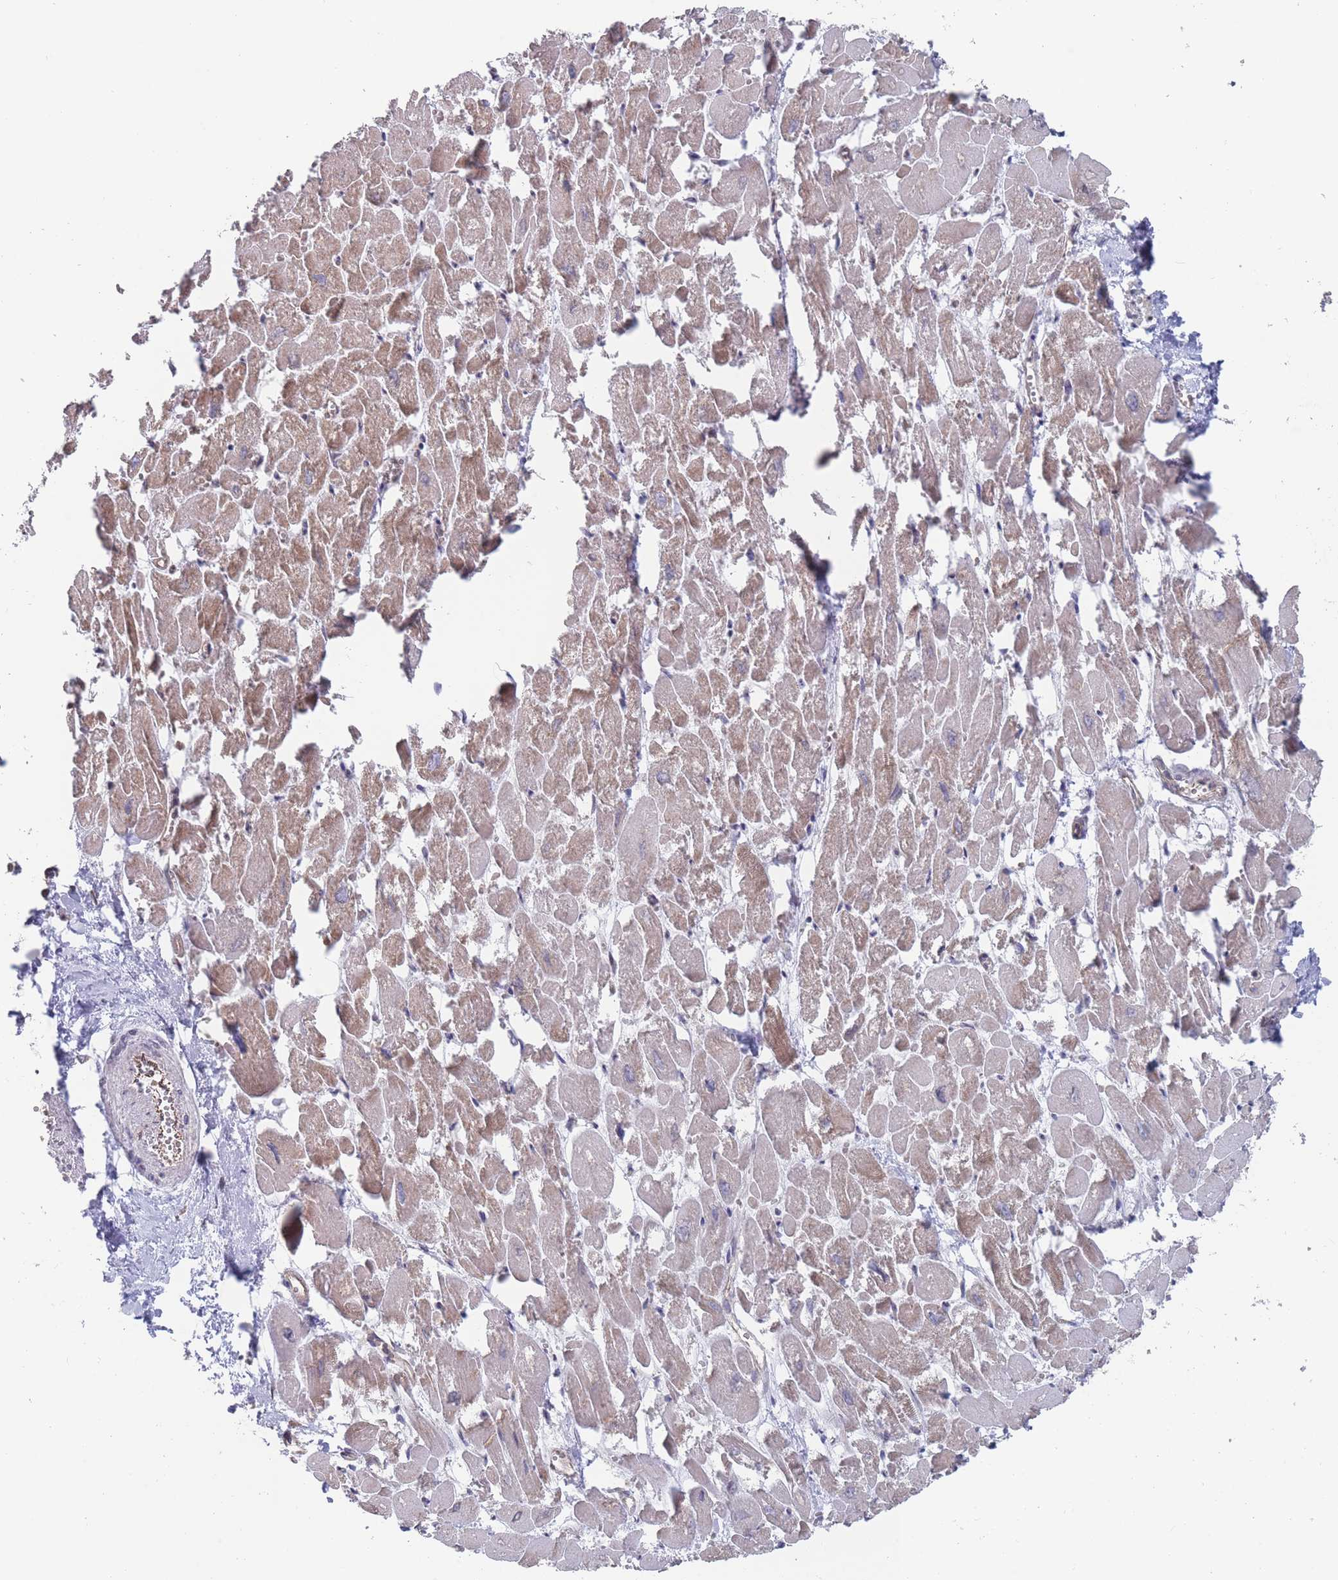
{"staining": {"intensity": "weak", "quantity": "25%-75%", "location": "cytoplasmic/membranous"}, "tissue": "heart muscle", "cell_type": "Cardiomyocytes", "image_type": "normal", "snomed": [{"axis": "morphology", "description": "Normal tissue, NOS"}, {"axis": "topography", "description": "Heart"}], "caption": "The immunohistochemical stain highlights weak cytoplasmic/membranous expression in cardiomyocytes of normal heart muscle. Using DAB (3,3'-diaminobenzidine) (brown) and hematoxylin (blue) stains, captured at high magnification using brightfield microscopy.", "gene": "SLC1A6", "patient": {"sex": "male", "age": 54}}